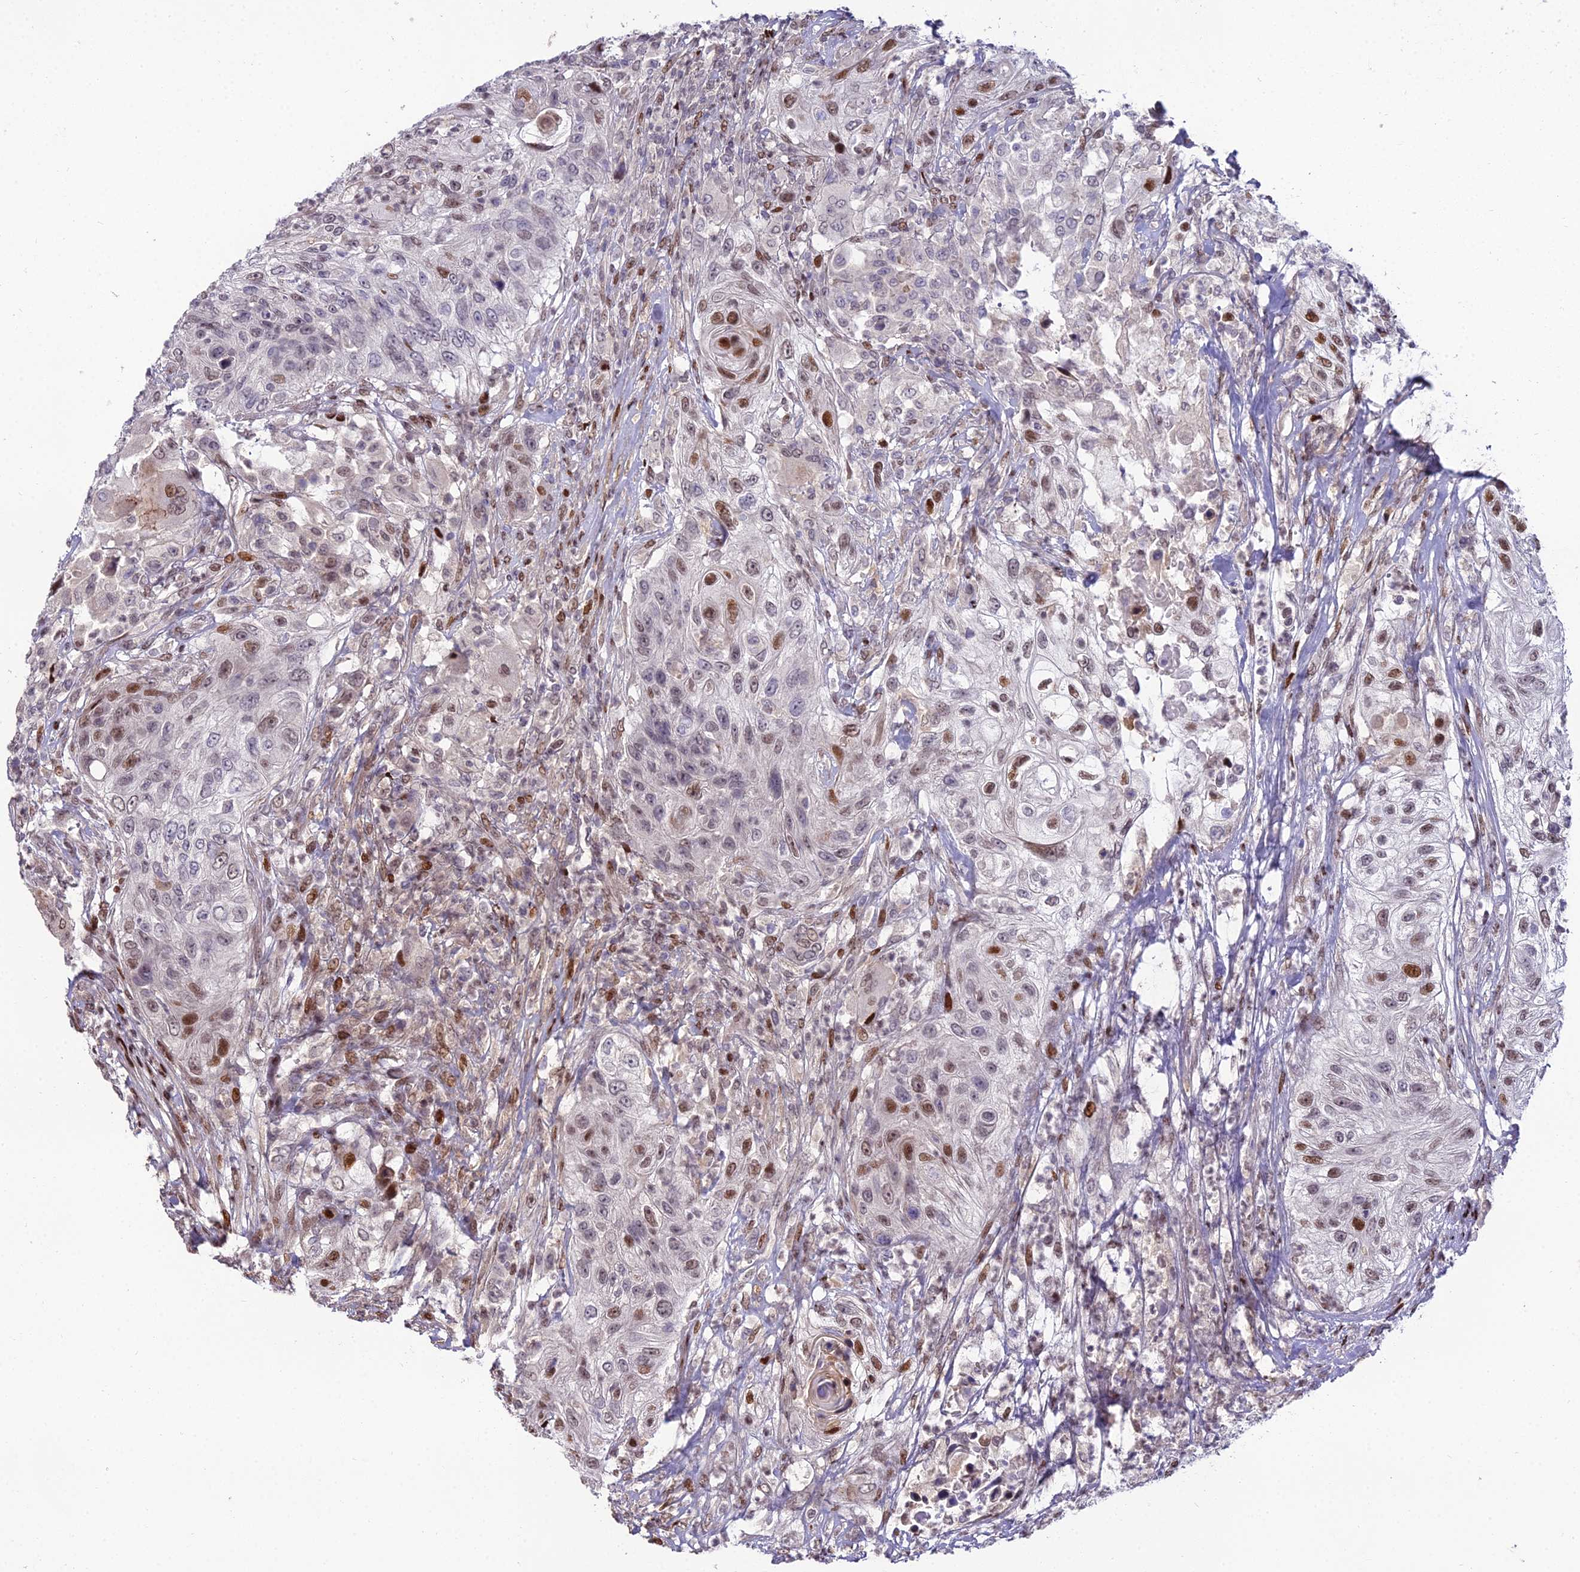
{"staining": {"intensity": "moderate", "quantity": "<25%", "location": "nuclear"}, "tissue": "urothelial cancer", "cell_type": "Tumor cells", "image_type": "cancer", "snomed": [{"axis": "morphology", "description": "Urothelial carcinoma, High grade"}, {"axis": "topography", "description": "Urinary bladder"}], "caption": "IHC of human urothelial carcinoma (high-grade) displays low levels of moderate nuclear staining in about <25% of tumor cells. Immunohistochemistry stains the protein in brown and the nuclei are stained blue.", "gene": "ZNF707", "patient": {"sex": "female", "age": 60}}